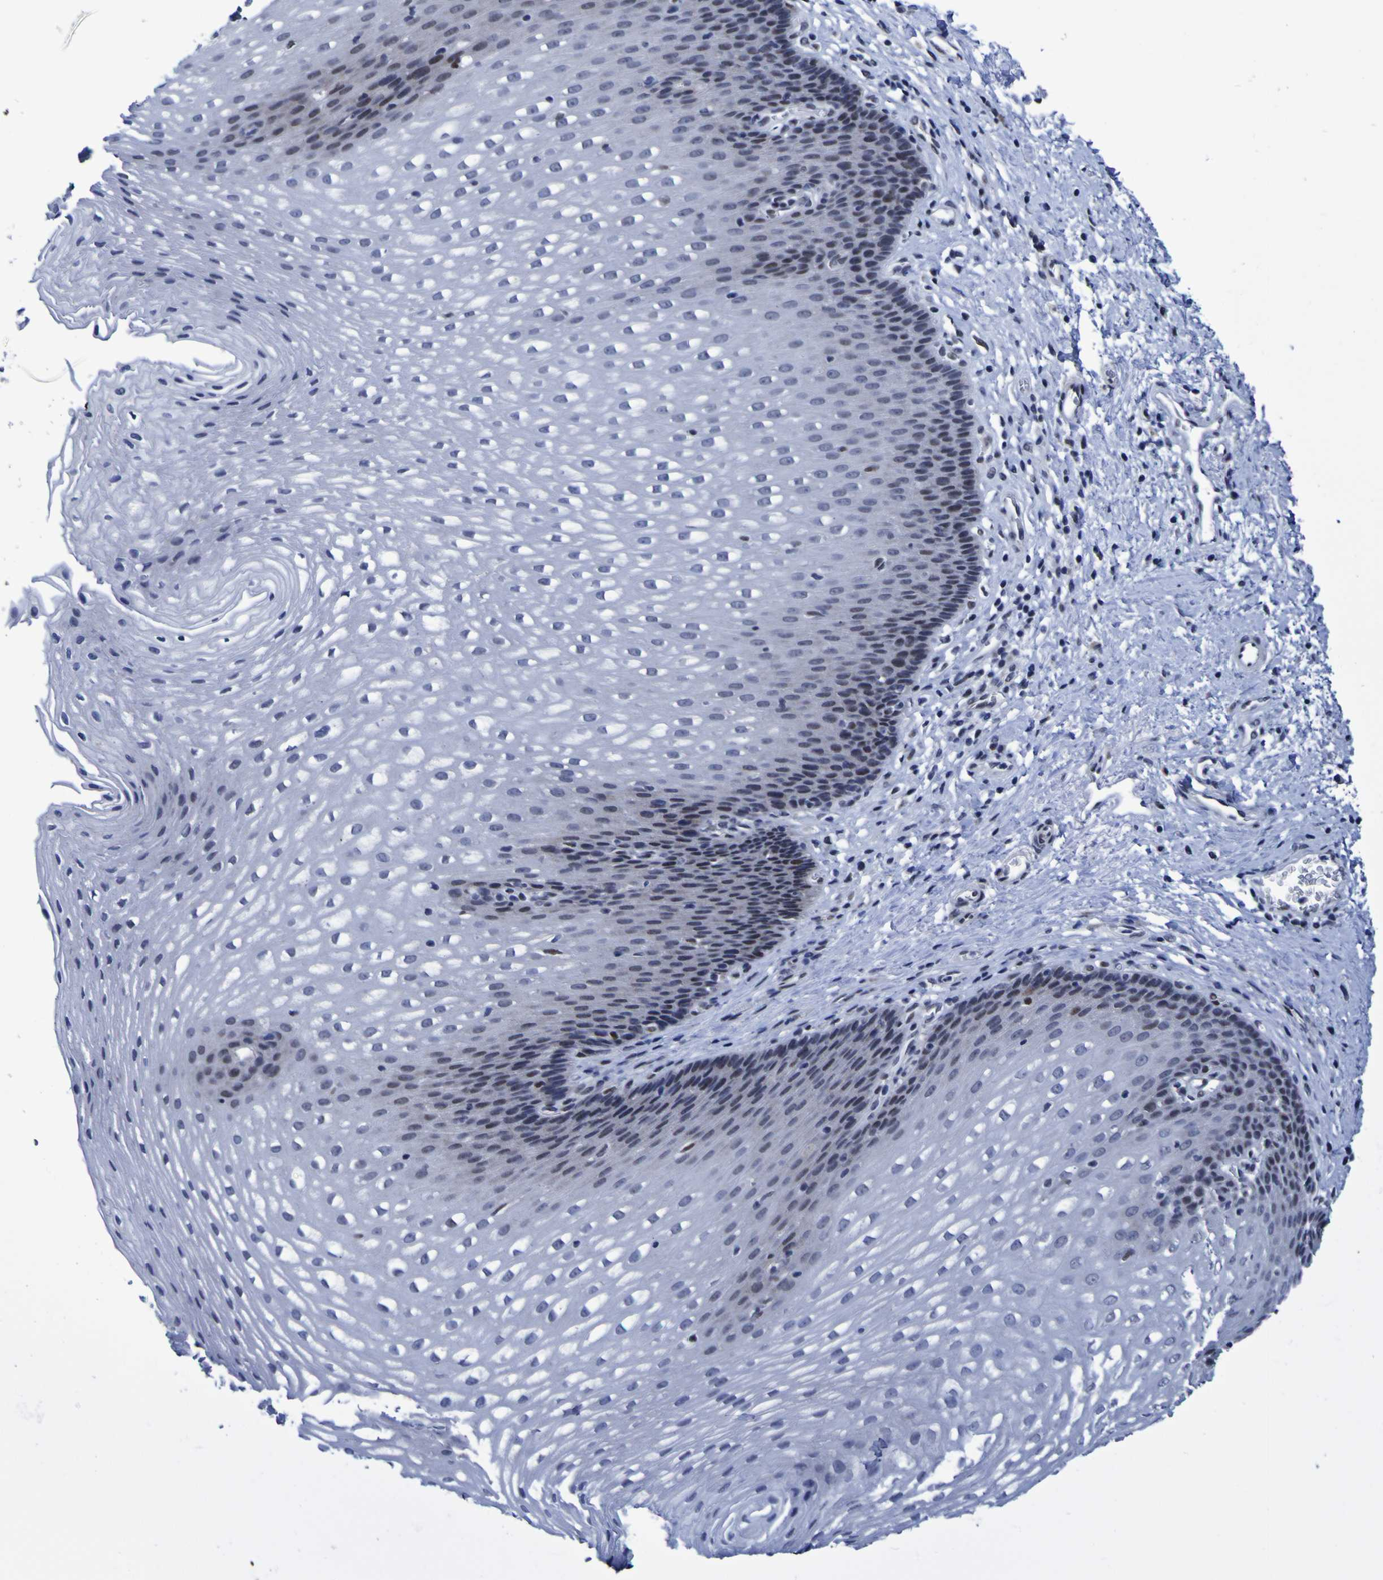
{"staining": {"intensity": "weak", "quantity": "25%-75%", "location": "nuclear"}, "tissue": "esophagus", "cell_type": "Squamous epithelial cells", "image_type": "normal", "snomed": [{"axis": "morphology", "description": "Normal tissue, NOS"}, {"axis": "topography", "description": "Esophagus"}], "caption": "IHC histopathology image of normal esophagus: human esophagus stained using IHC reveals low levels of weak protein expression localized specifically in the nuclear of squamous epithelial cells, appearing as a nuclear brown color.", "gene": "MBD3", "patient": {"sex": "male", "age": 48}}